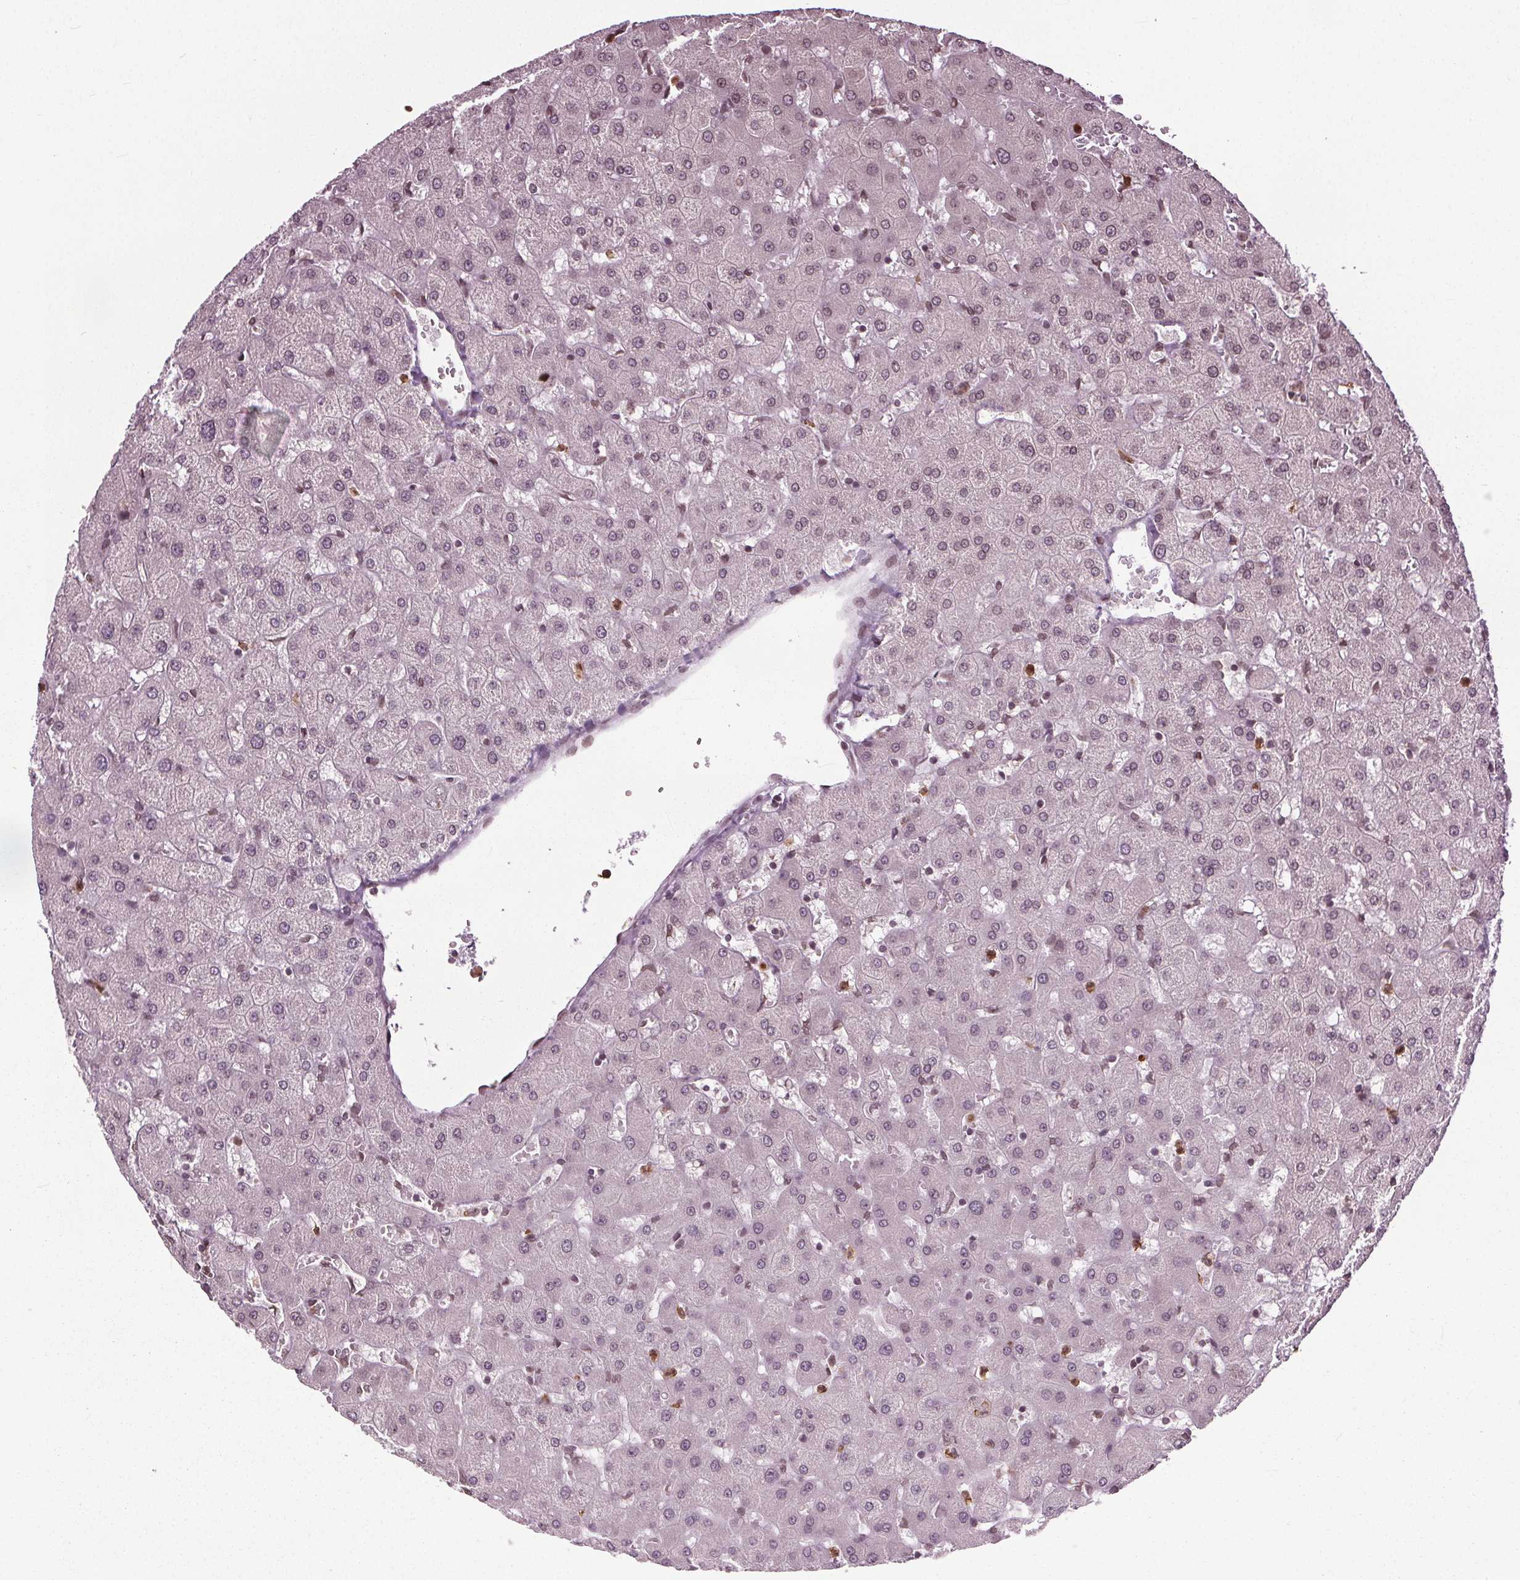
{"staining": {"intensity": "weak", "quantity": "<25%", "location": "nuclear"}, "tissue": "liver", "cell_type": "Cholangiocytes", "image_type": "normal", "snomed": [{"axis": "morphology", "description": "Normal tissue, NOS"}, {"axis": "topography", "description": "Liver"}], "caption": "IHC of unremarkable liver reveals no staining in cholangiocytes.", "gene": "TTC39C", "patient": {"sex": "female", "age": 63}}